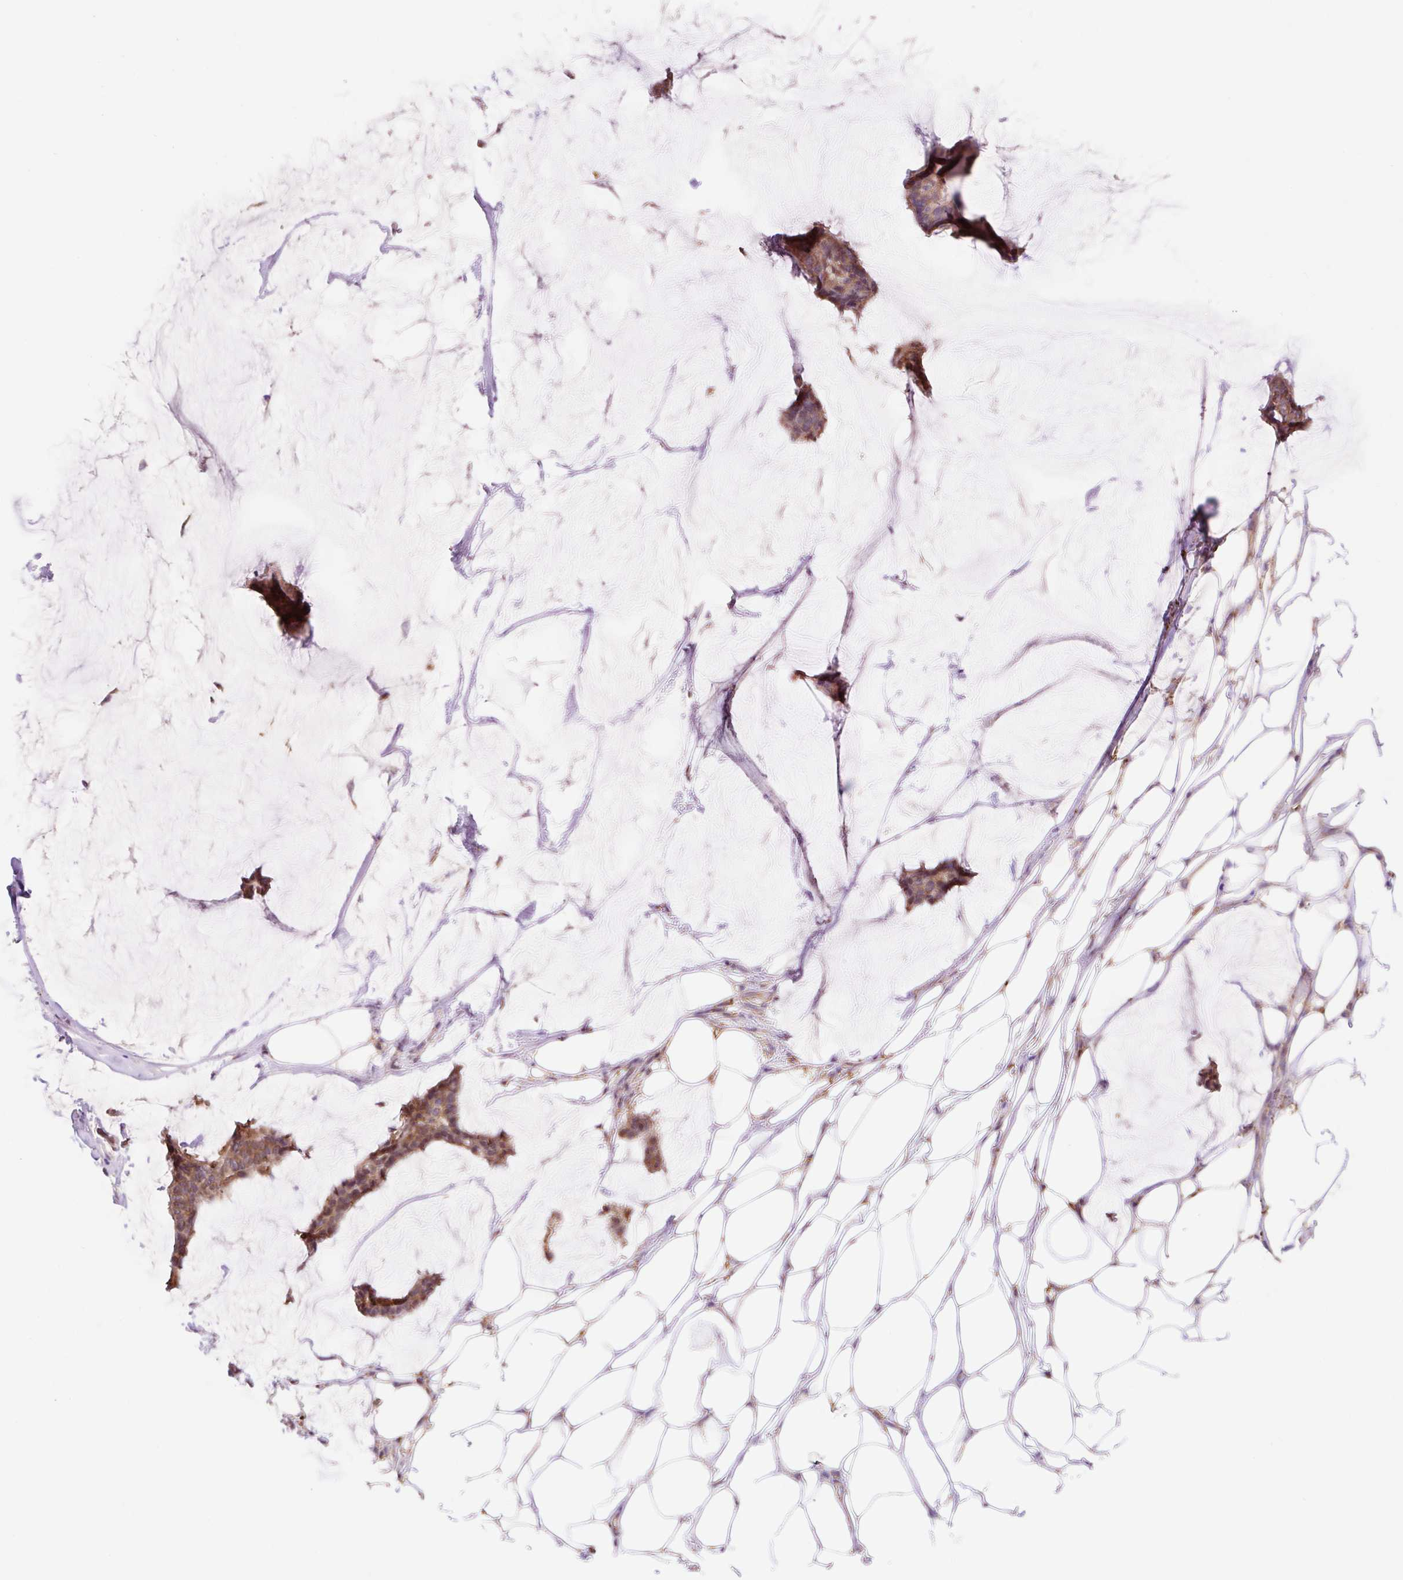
{"staining": {"intensity": "moderate", "quantity": ">75%", "location": "cytoplasmic/membranous"}, "tissue": "breast cancer", "cell_type": "Tumor cells", "image_type": "cancer", "snomed": [{"axis": "morphology", "description": "Duct carcinoma"}, {"axis": "topography", "description": "Breast"}], "caption": "A high-resolution micrograph shows IHC staining of breast cancer, which reveals moderate cytoplasmic/membranous staining in approximately >75% of tumor cells.", "gene": "TRIAP1", "patient": {"sex": "female", "age": 93}}